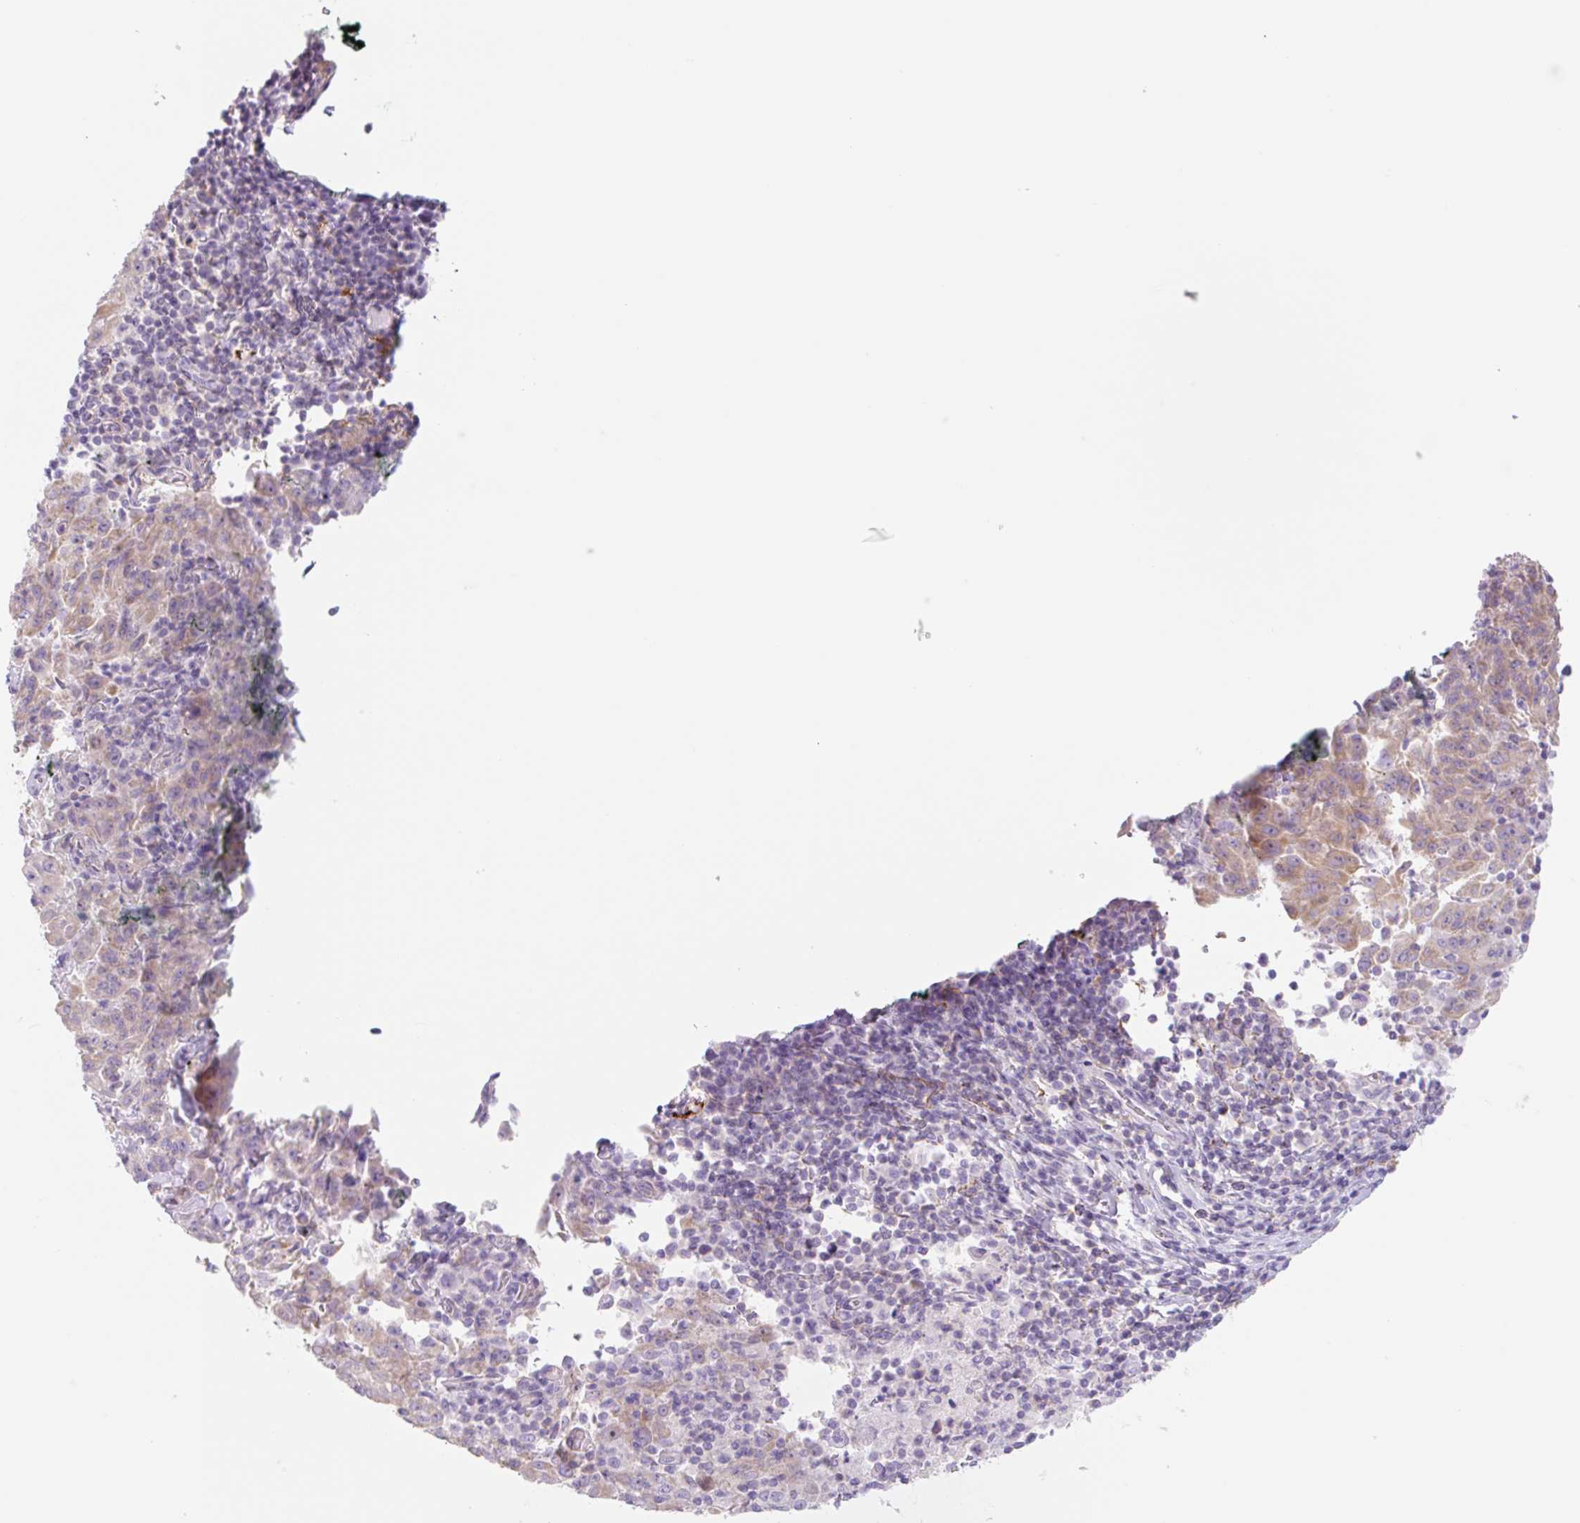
{"staining": {"intensity": "moderate", "quantity": ">75%", "location": "cytoplasmic/membranous"}, "tissue": "pancreatic cancer", "cell_type": "Tumor cells", "image_type": "cancer", "snomed": [{"axis": "morphology", "description": "Adenocarcinoma, NOS"}, {"axis": "topography", "description": "Pancreas"}], "caption": "Protein staining of pancreatic cancer tissue displays moderate cytoplasmic/membranous positivity in about >75% of tumor cells.", "gene": "LYVE1", "patient": {"sex": "male", "age": 63}}